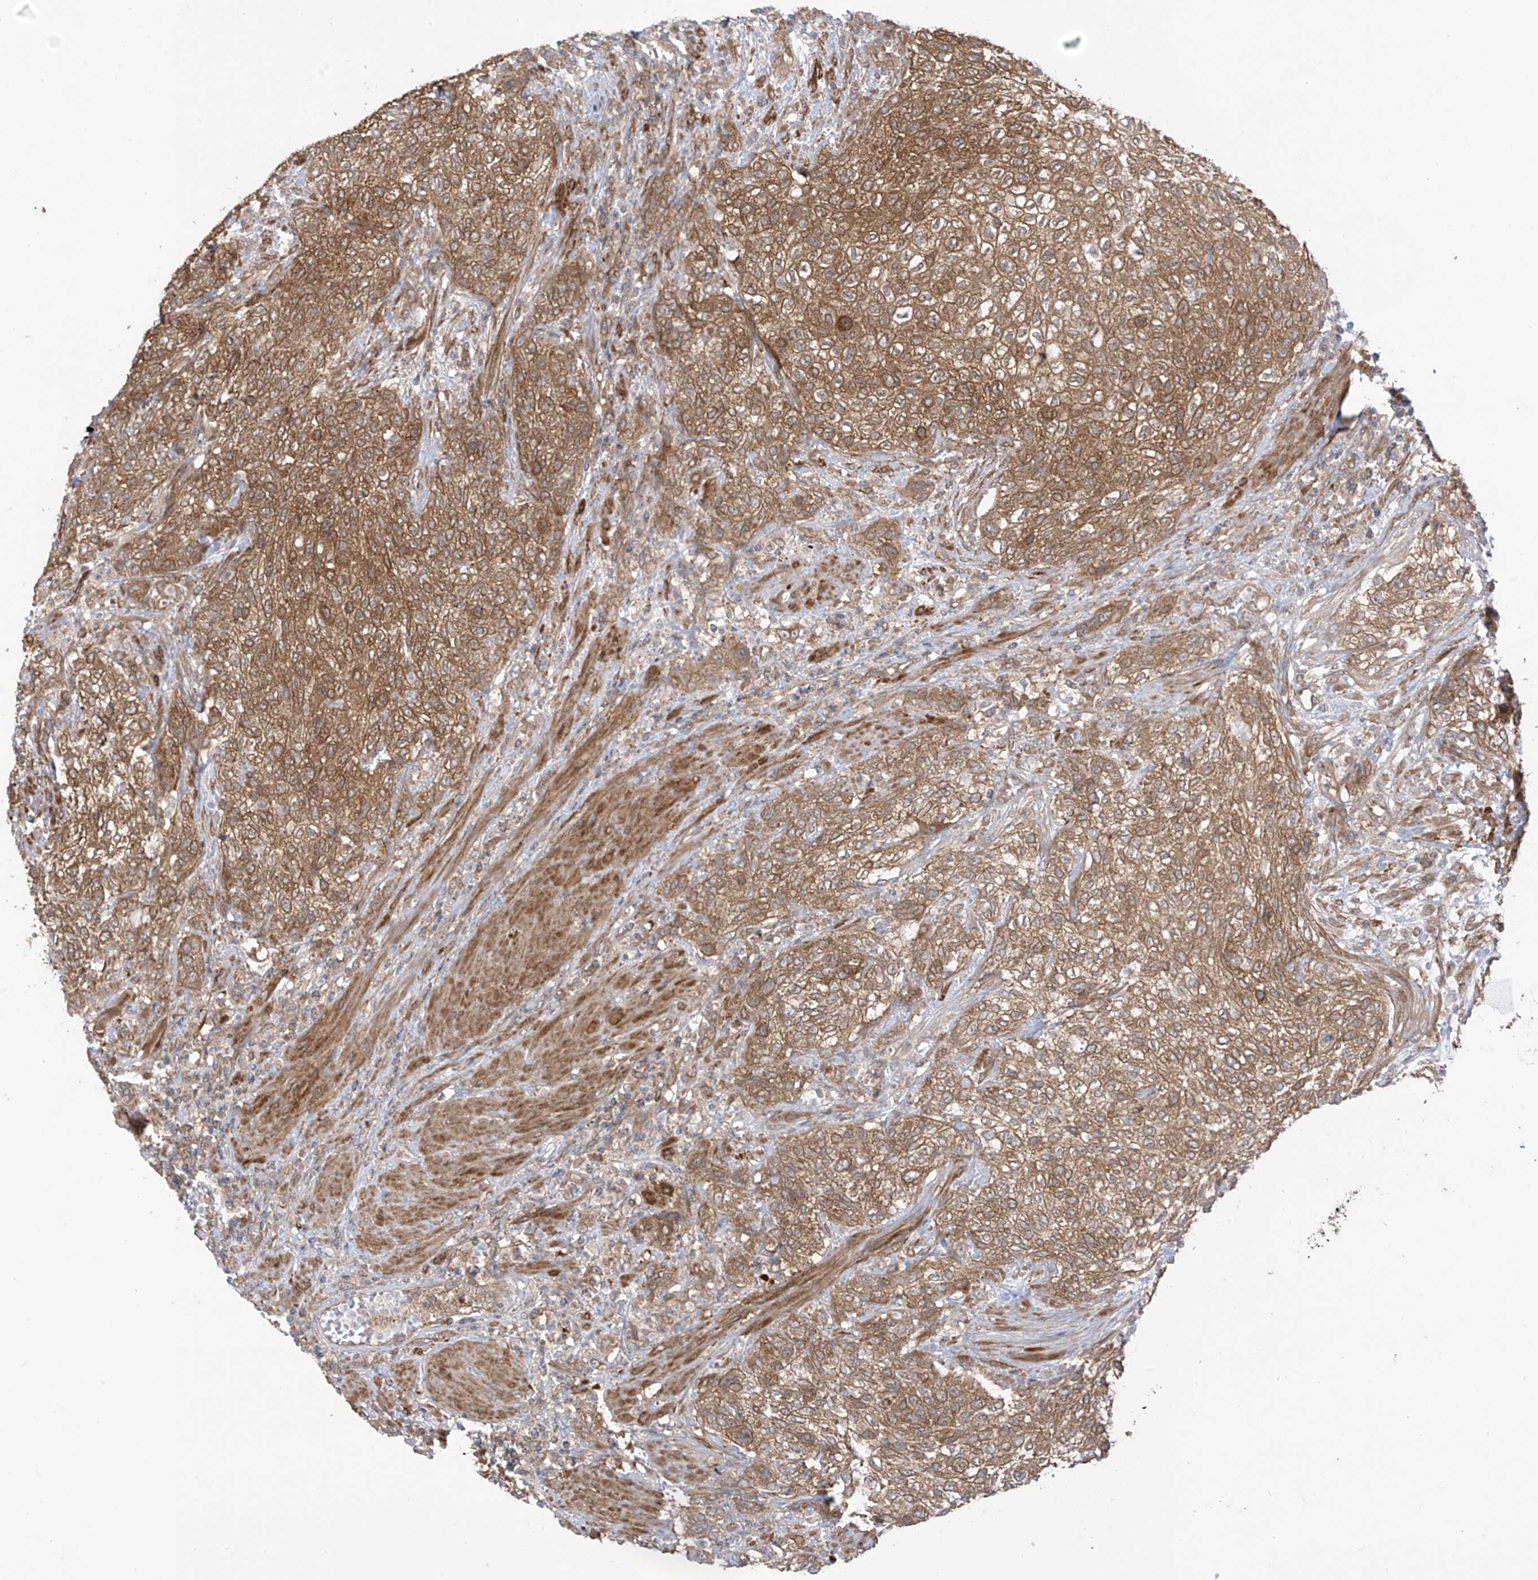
{"staining": {"intensity": "moderate", "quantity": ">75%", "location": "cytoplasmic/membranous"}, "tissue": "urothelial cancer", "cell_type": "Tumor cells", "image_type": "cancer", "snomed": [{"axis": "morphology", "description": "Urothelial carcinoma, High grade"}, {"axis": "topography", "description": "Urinary bladder"}], "caption": "Immunohistochemistry (IHC) photomicrograph of neoplastic tissue: human high-grade urothelial carcinoma stained using immunohistochemistry (IHC) reveals medium levels of moderate protein expression localized specifically in the cytoplasmic/membranous of tumor cells, appearing as a cytoplasmic/membranous brown color.", "gene": "REPS1", "patient": {"sex": "male", "age": 35}}